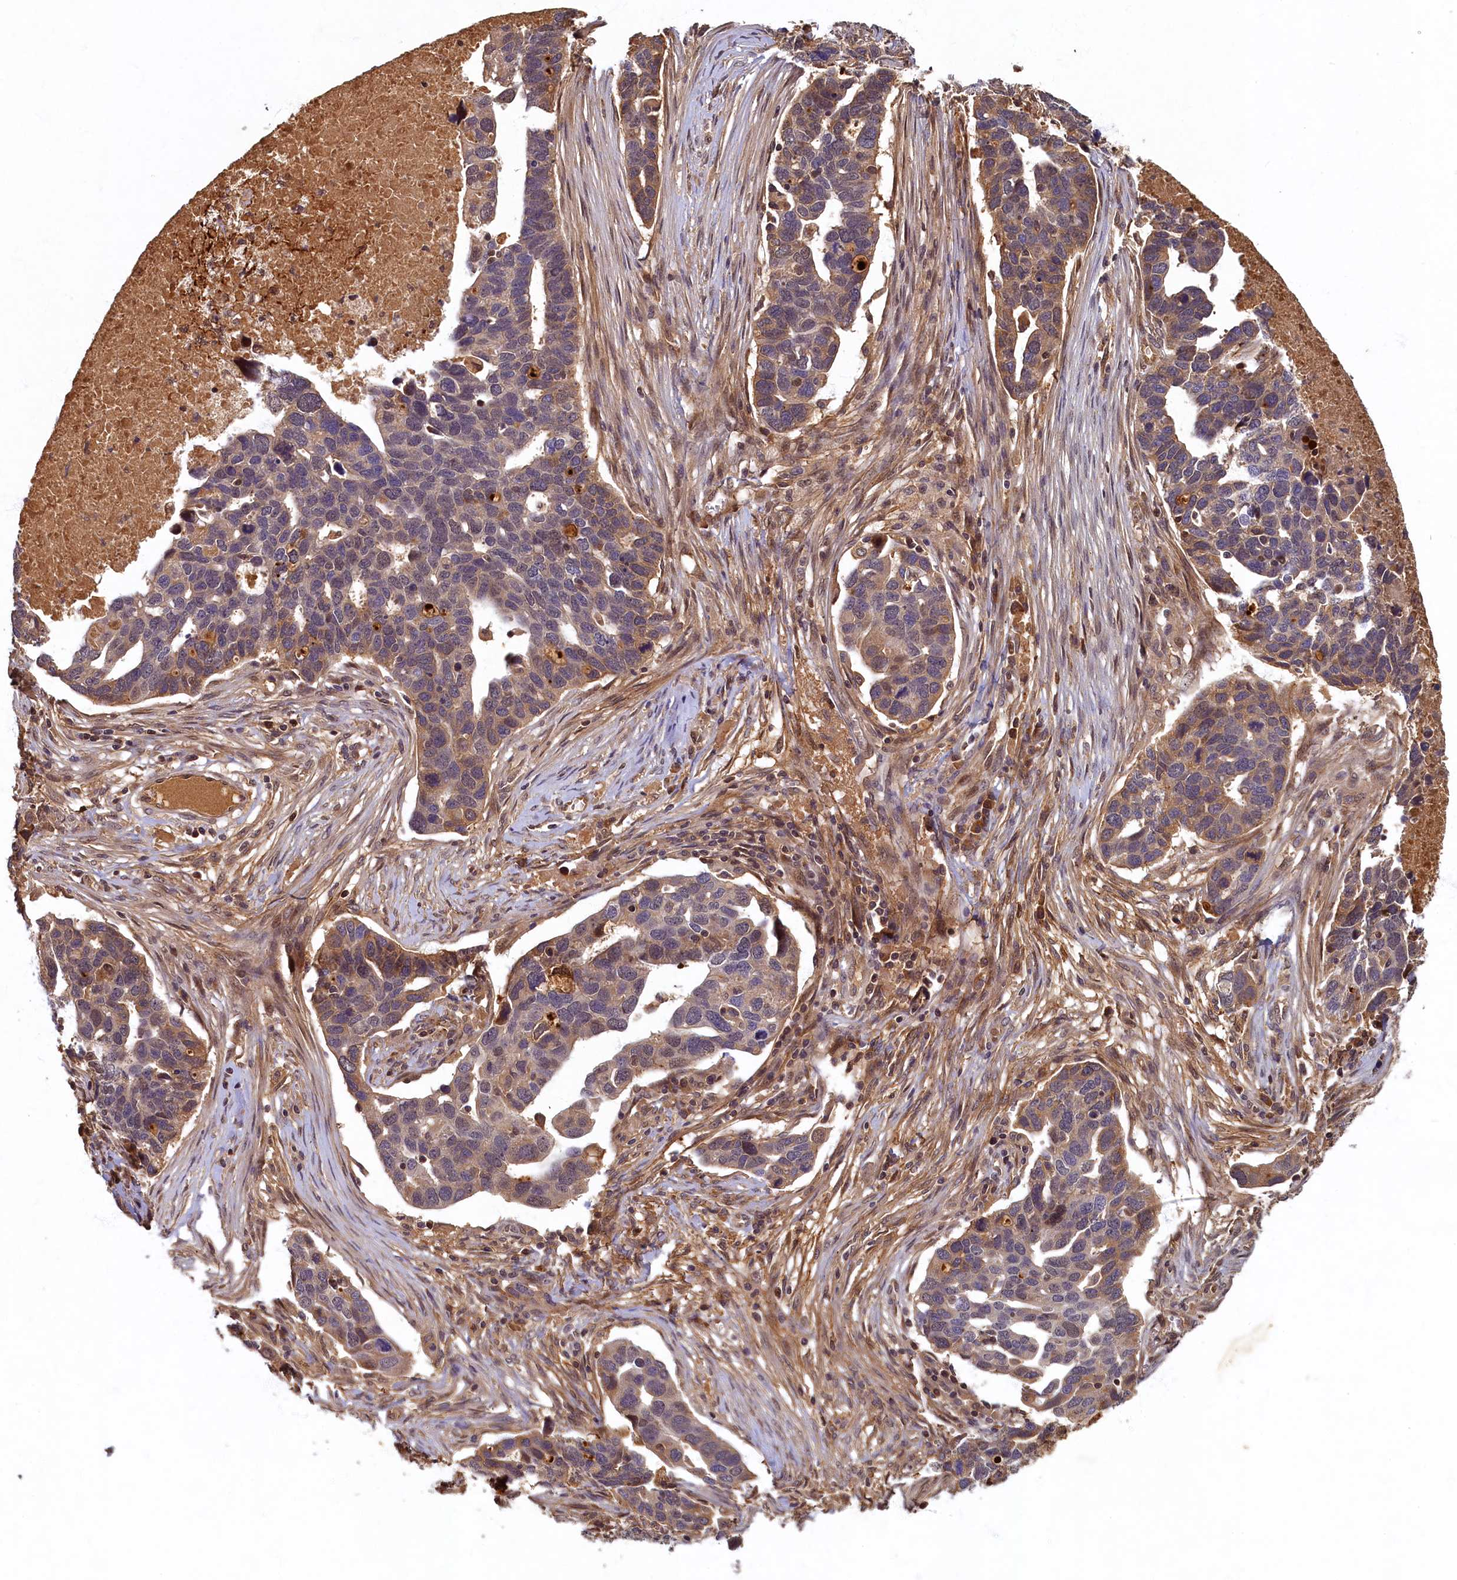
{"staining": {"intensity": "weak", "quantity": "25%-75%", "location": "cytoplasmic/membranous"}, "tissue": "ovarian cancer", "cell_type": "Tumor cells", "image_type": "cancer", "snomed": [{"axis": "morphology", "description": "Cystadenocarcinoma, serous, NOS"}, {"axis": "topography", "description": "Ovary"}], "caption": "Immunohistochemistry photomicrograph of ovarian cancer stained for a protein (brown), which demonstrates low levels of weak cytoplasmic/membranous expression in about 25%-75% of tumor cells.", "gene": "LCMT2", "patient": {"sex": "female", "age": 54}}